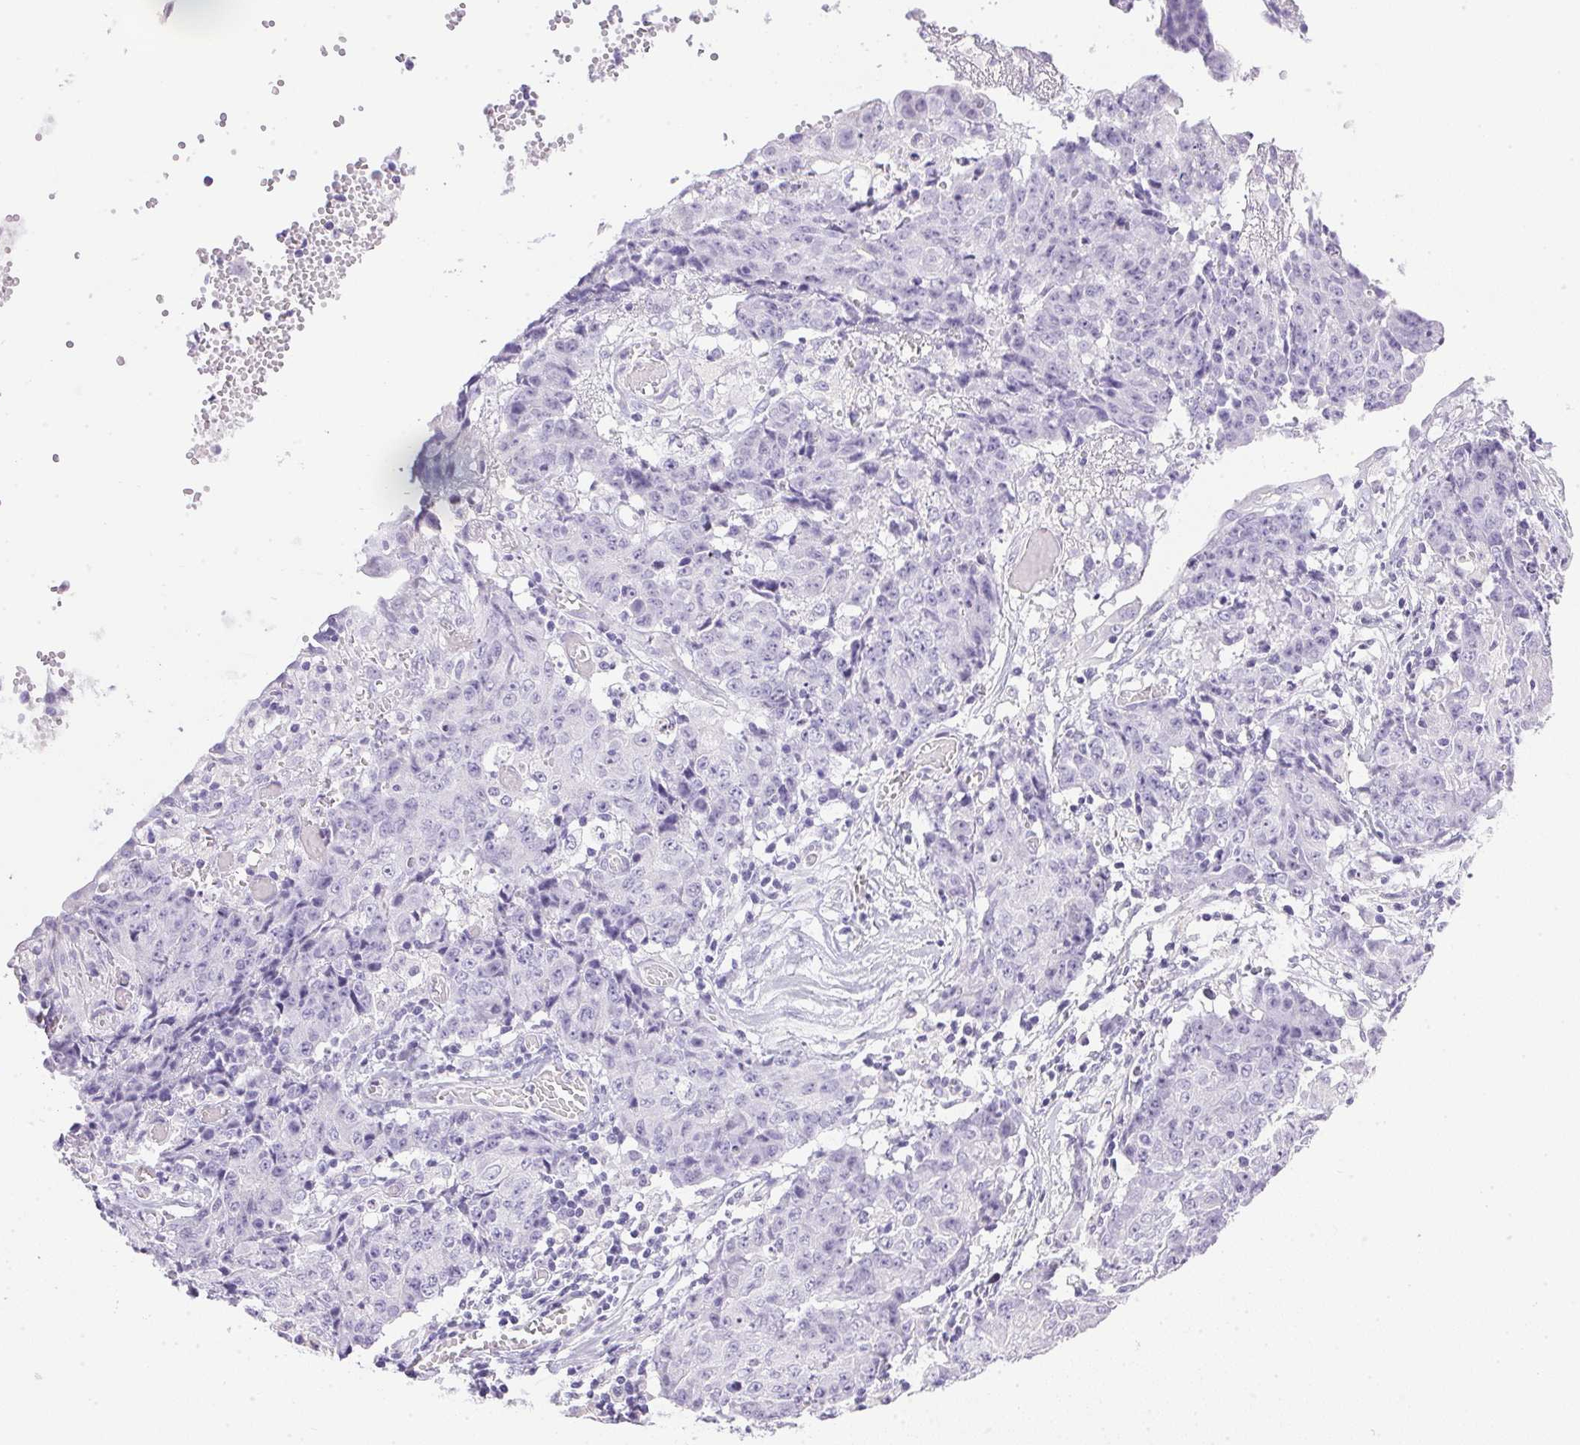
{"staining": {"intensity": "negative", "quantity": "none", "location": "none"}, "tissue": "ovarian cancer", "cell_type": "Tumor cells", "image_type": "cancer", "snomed": [{"axis": "morphology", "description": "Carcinoma, endometroid"}, {"axis": "topography", "description": "Ovary"}], "caption": "Immunohistochemistry of endometroid carcinoma (ovarian) shows no positivity in tumor cells.", "gene": "ATP6V0A4", "patient": {"sex": "female", "age": 42}}